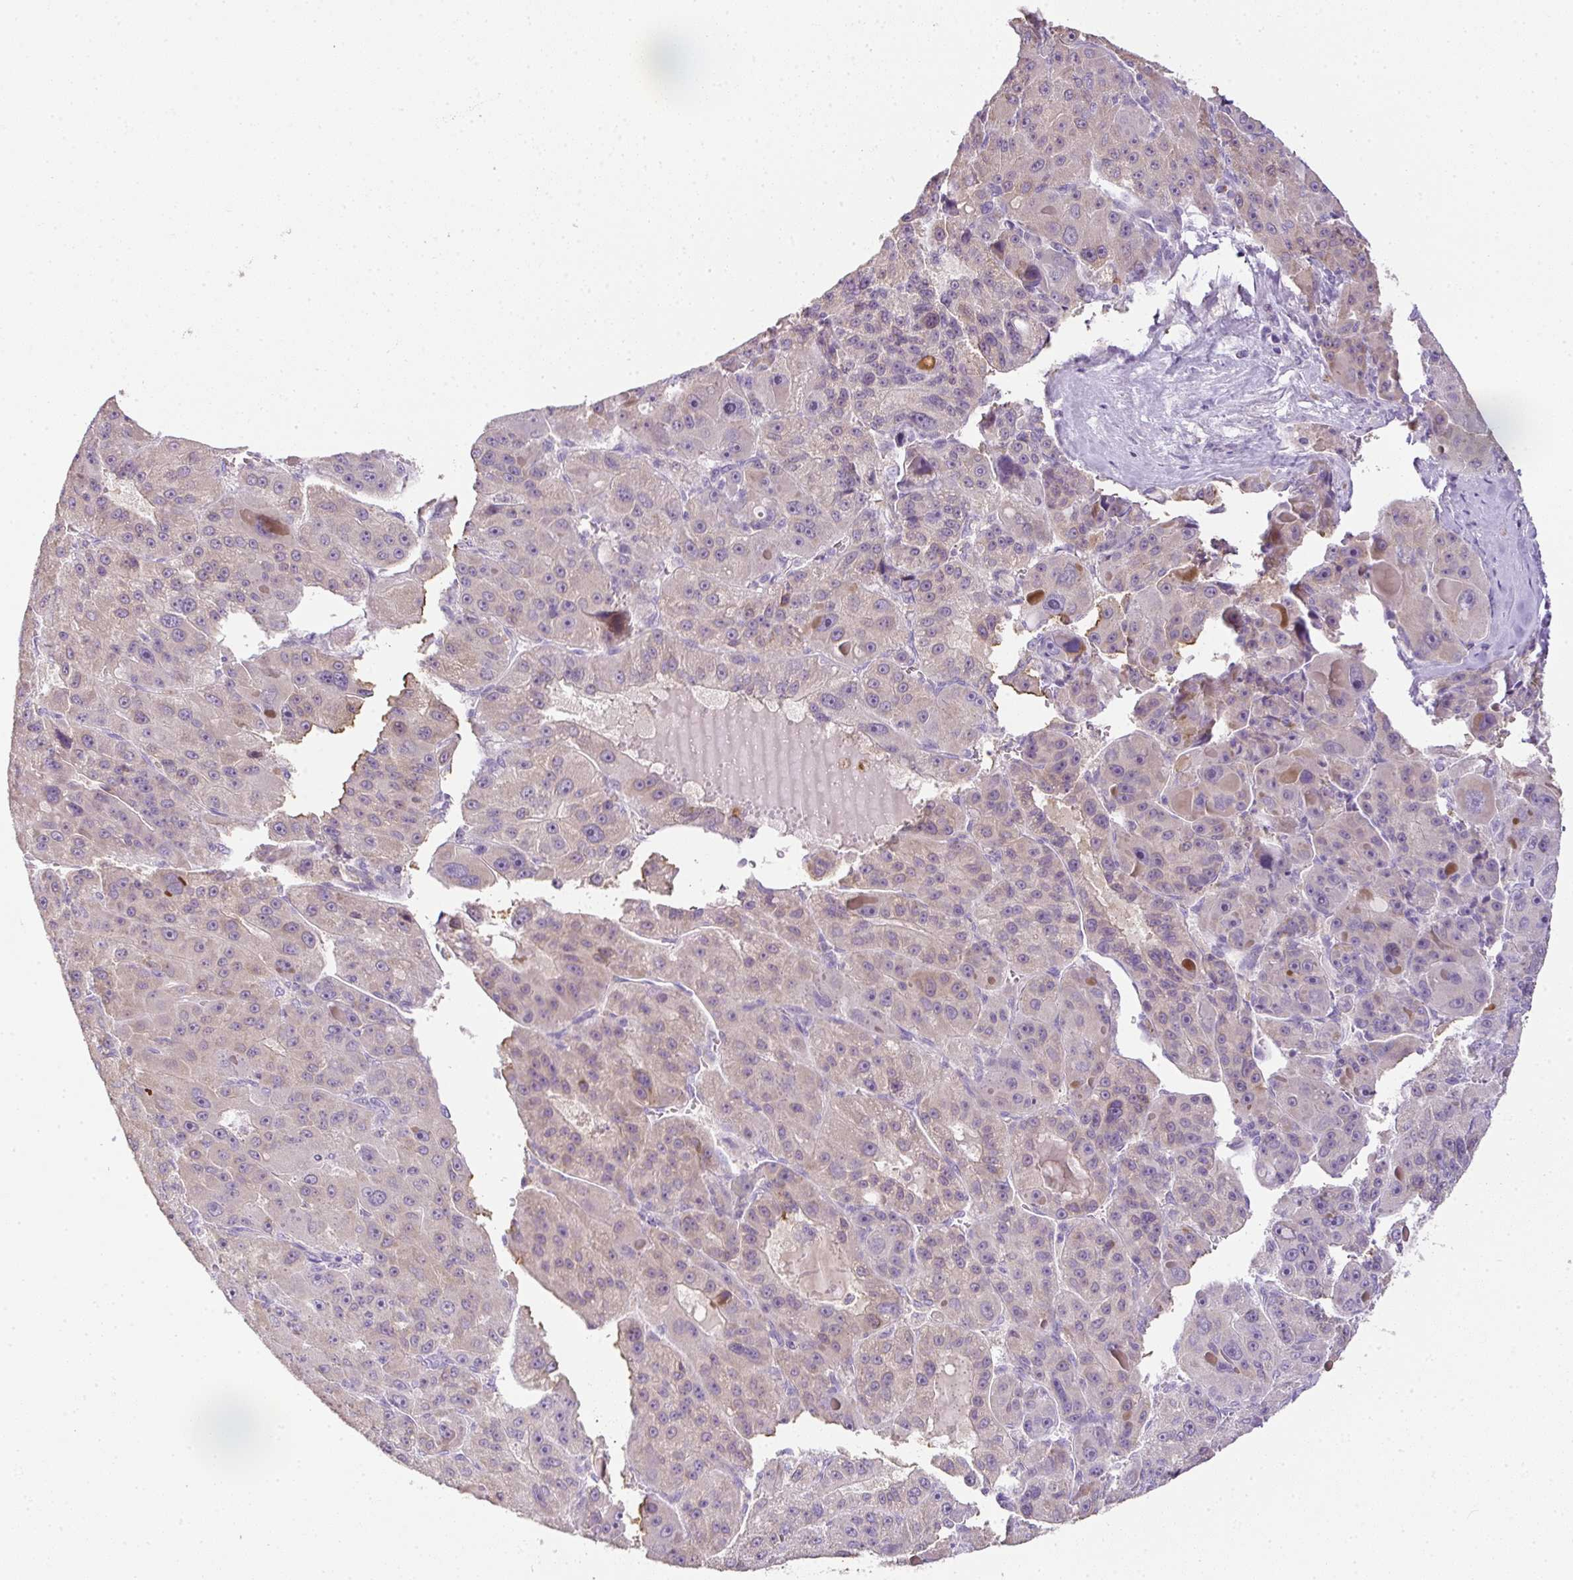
{"staining": {"intensity": "weak", "quantity": "<25%", "location": "cytoplasmic/membranous"}, "tissue": "liver cancer", "cell_type": "Tumor cells", "image_type": "cancer", "snomed": [{"axis": "morphology", "description": "Carcinoma, Hepatocellular, NOS"}, {"axis": "topography", "description": "Liver"}], "caption": "Histopathology image shows no protein staining in tumor cells of liver hepatocellular carcinoma tissue.", "gene": "CMPK1", "patient": {"sex": "male", "age": 76}}